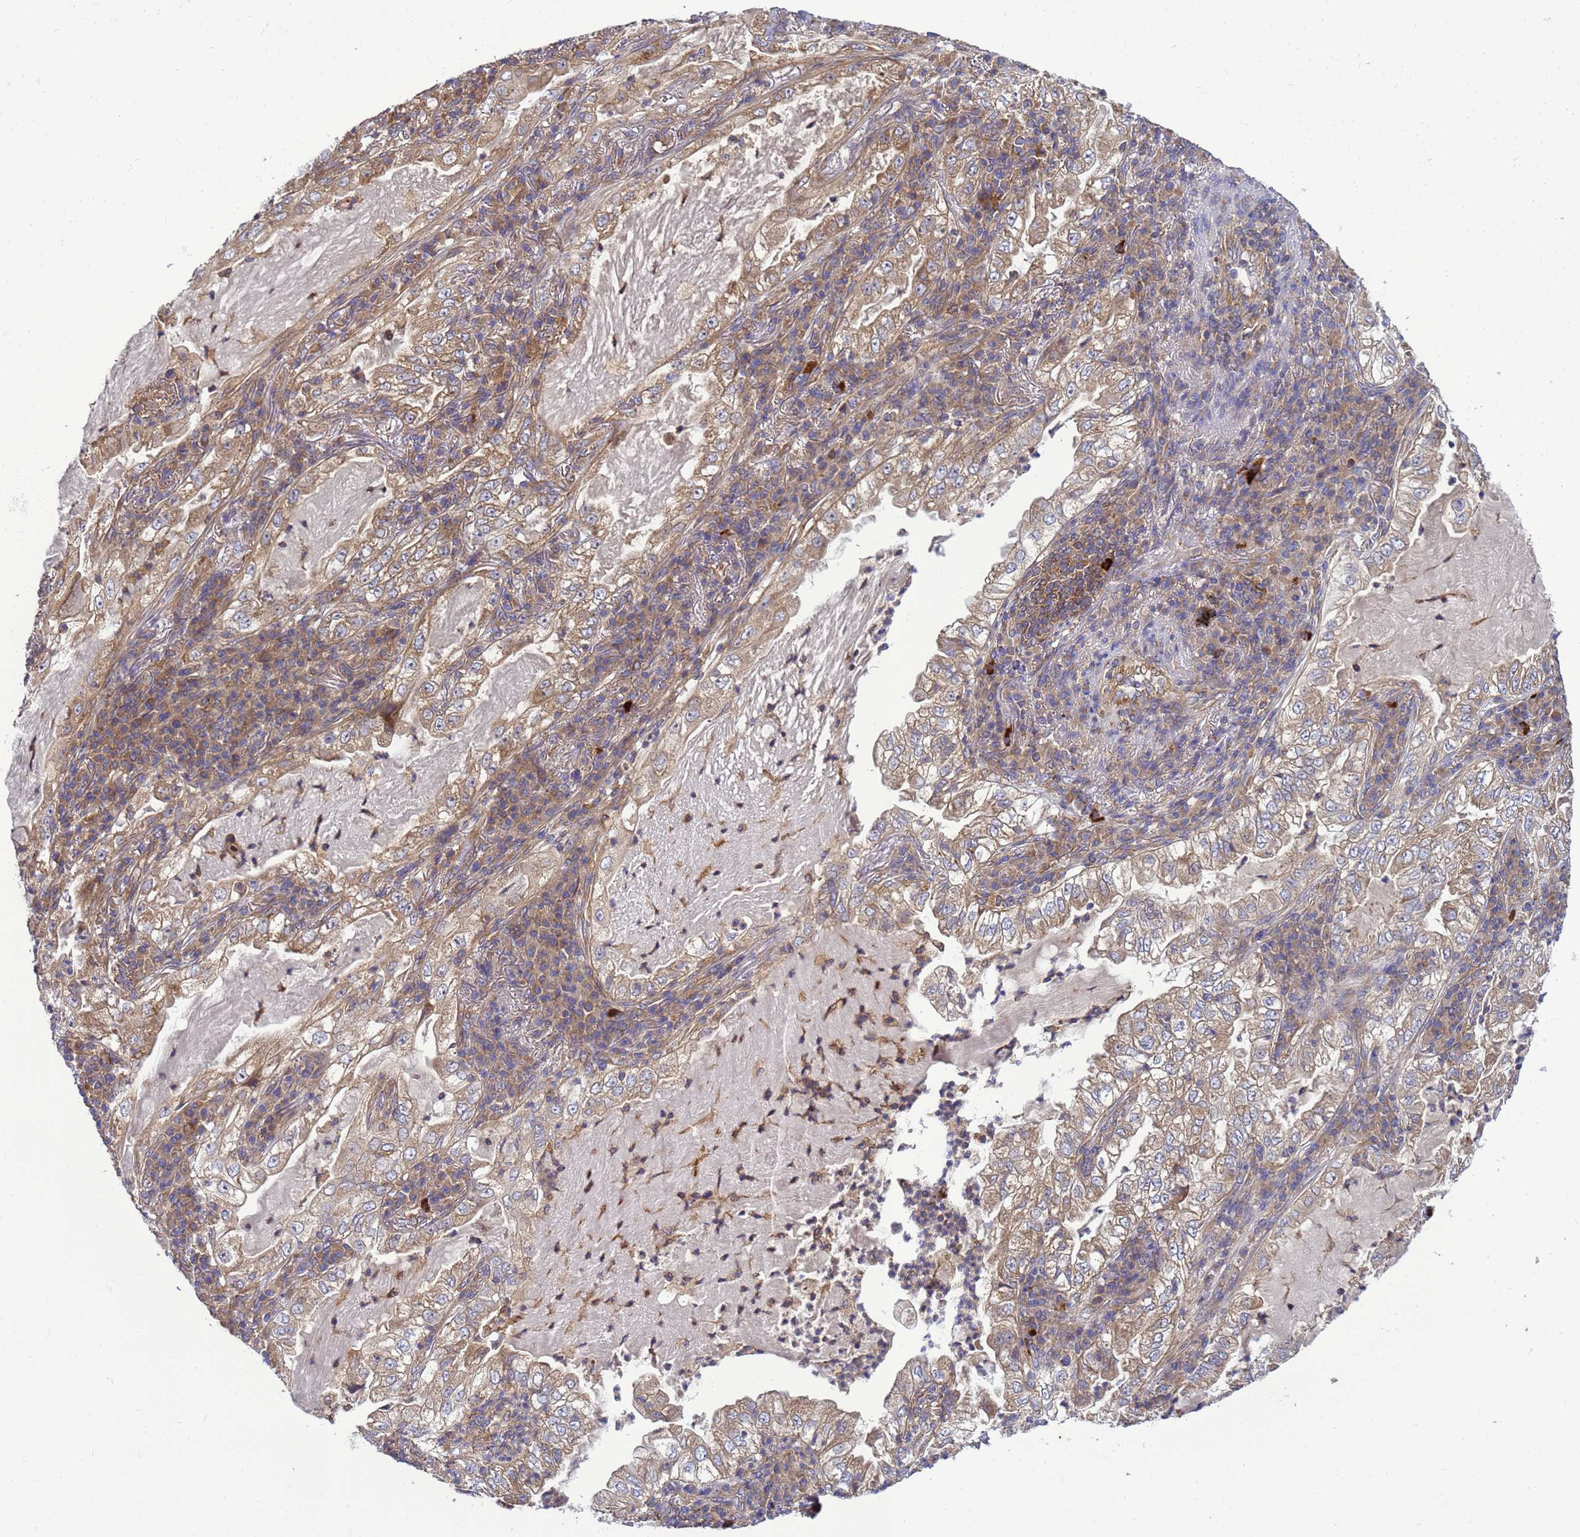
{"staining": {"intensity": "moderate", "quantity": ">75%", "location": "cytoplasmic/membranous"}, "tissue": "lung cancer", "cell_type": "Tumor cells", "image_type": "cancer", "snomed": [{"axis": "morphology", "description": "Adenocarcinoma, NOS"}, {"axis": "topography", "description": "Lung"}], "caption": "Brown immunohistochemical staining in lung adenocarcinoma demonstrates moderate cytoplasmic/membranous positivity in approximately >75% of tumor cells. (IHC, brightfield microscopy, high magnification).", "gene": "BECN1", "patient": {"sex": "female", "age": 73}}